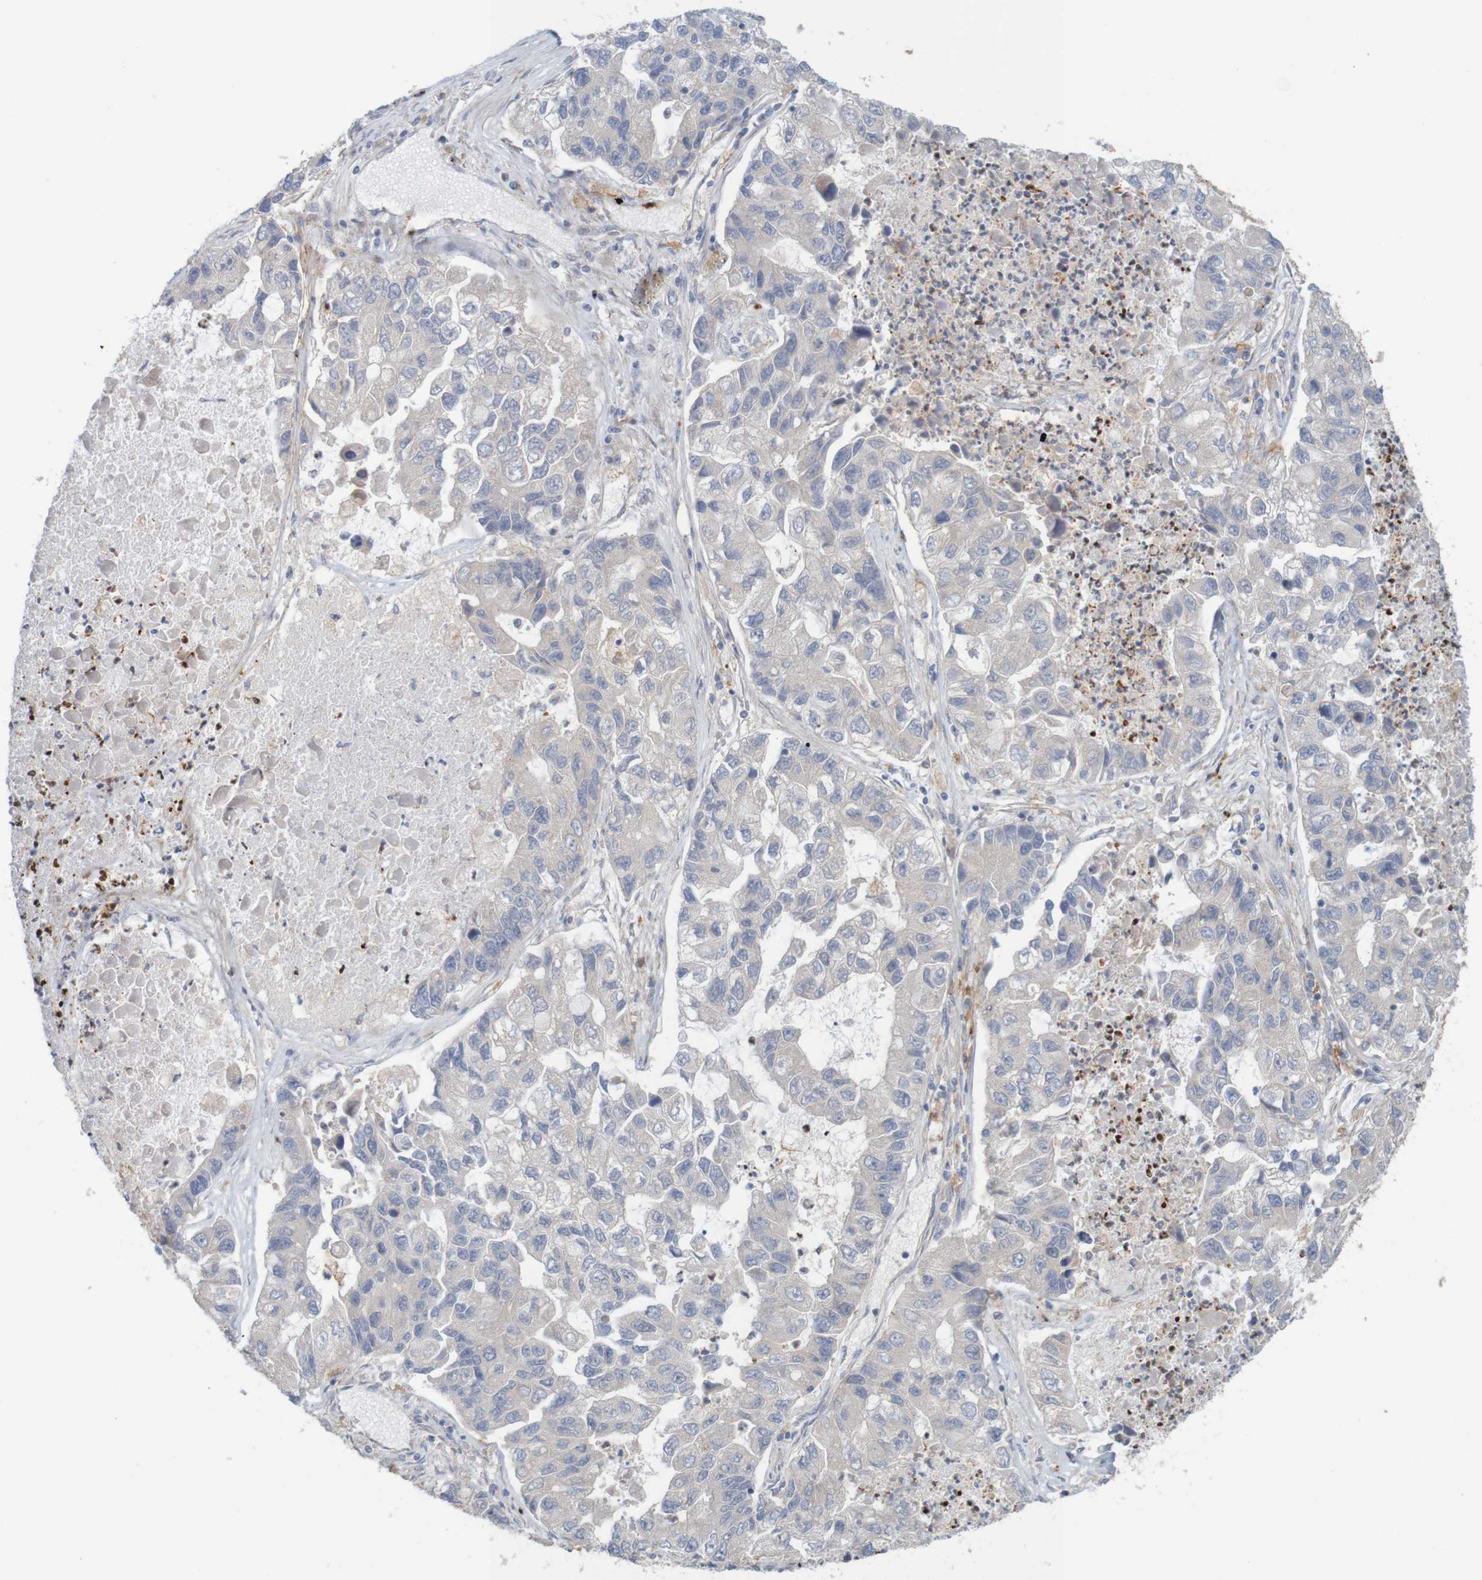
{"staining": {"intensity": "negative", "quantity": "none", "location": "none"}, "tissue": "lung cancer", "cell_type": "Tumor cells", "image_type": "cancer", "snomed": [{"axis": "morphology", "description": "Adenocarcinoma, NOS"}, {"axis": "topography", "description": "Lung"}], "caption": "This micrograph is of adenocarcinoma (lung) stained with immunohistochemistry to label a protein in brown with the nuclei are counter-stained blue. There is no expression in tumor cells.", "gene": "KRT23", "patient": {"sex": "female", "age": 51}}